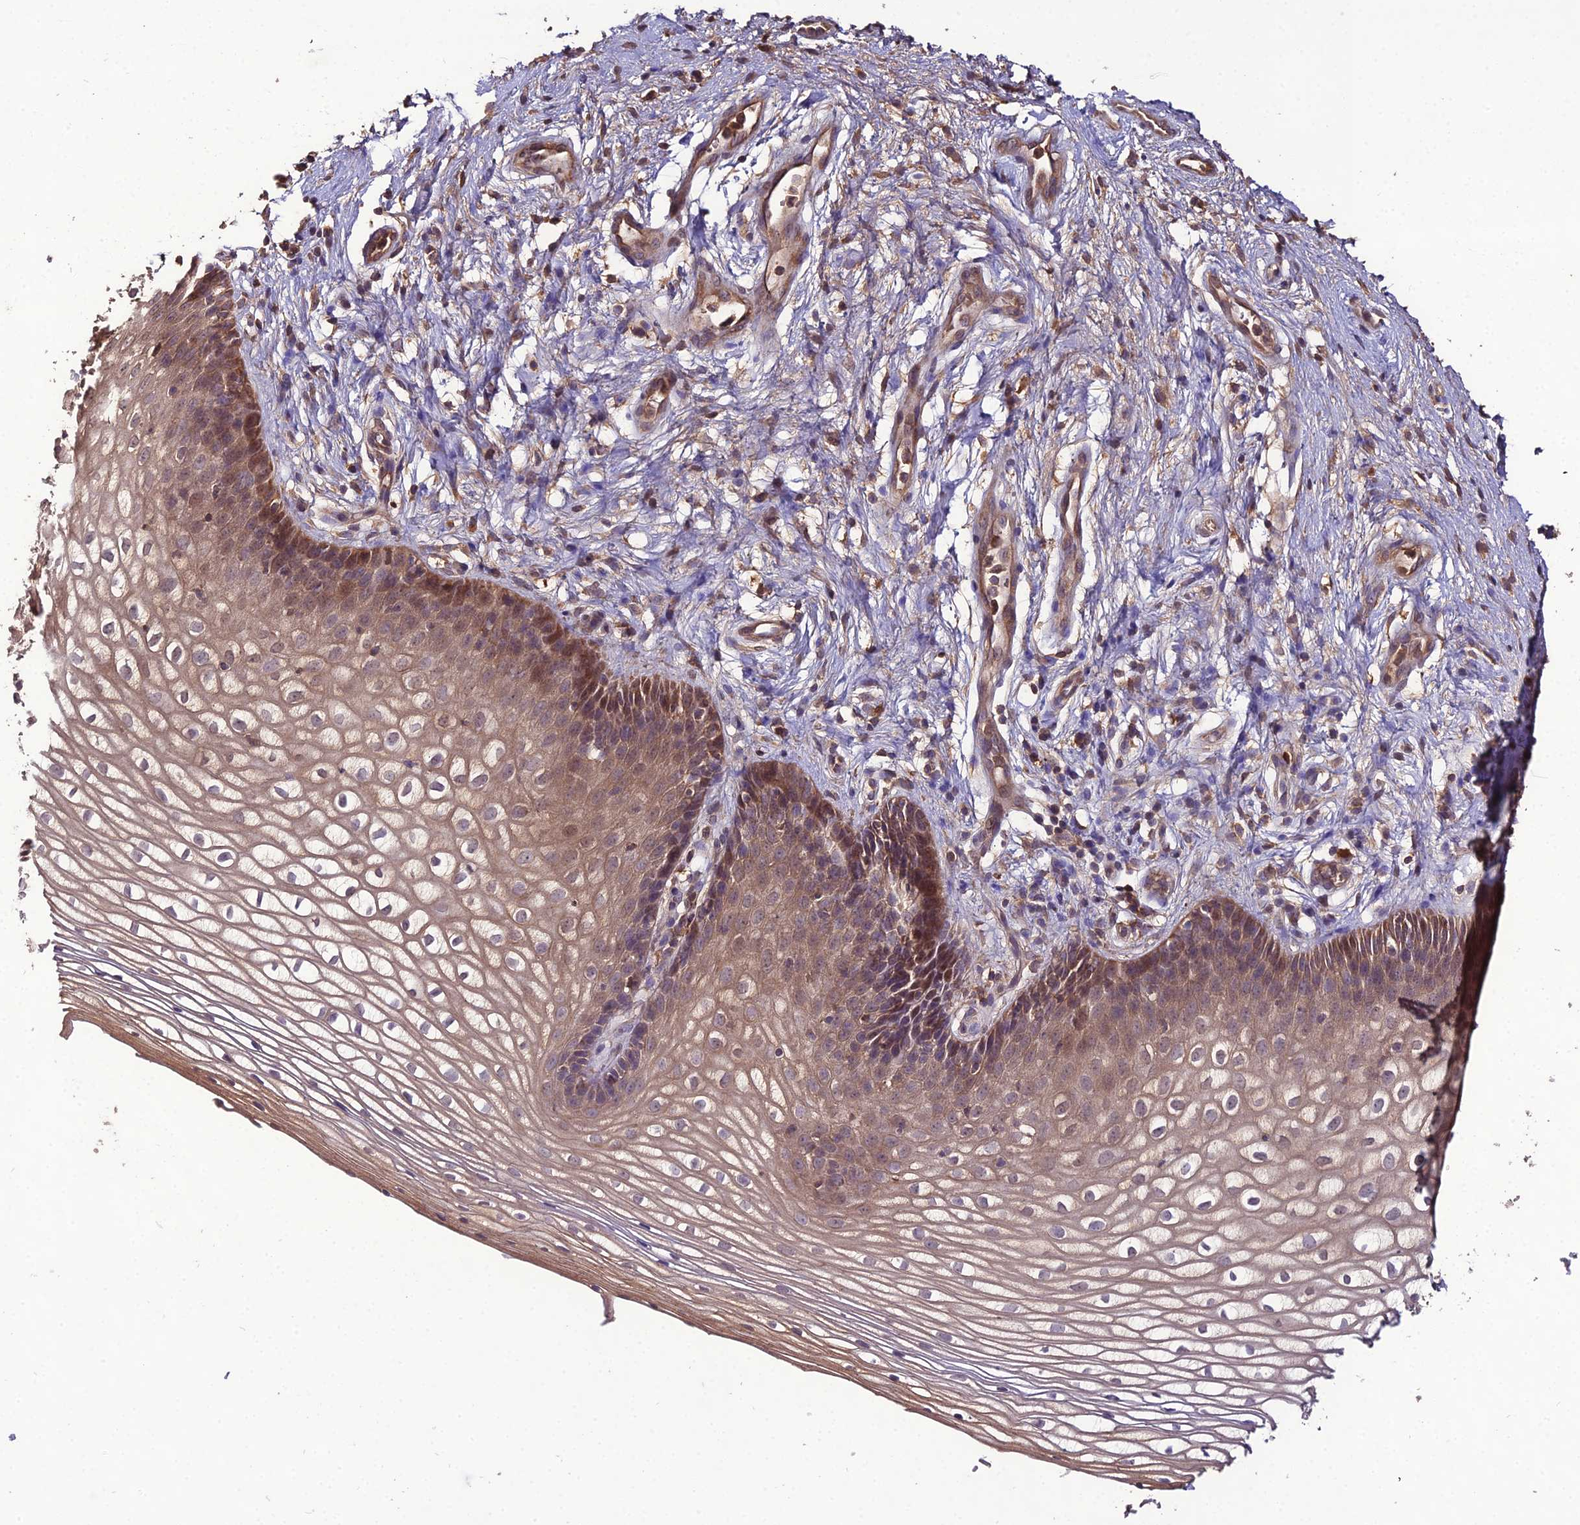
{"staining": {"intensity": "moderate", "quantity": "25%-75%", "location": "cytoplasmic/membranous"}, "tissue": "vagina", "cell_type": "Squamous epithelial cells", "image_type": "normal", "snomed": [{"axis": "morphology", "description": "Normal tissue, NOS"}, {"axis": "topography", "description": "Vagina"}], "caption": "IHC histopathology image of benign vagina stained for a protein (brown), which displays medium levels of moderate cytoplasmic/membranous positivity in about 25%-75% of squamous epithelial cells.", "gene": "KCTD16", "patient": {"sex": "female", "age": 34}}